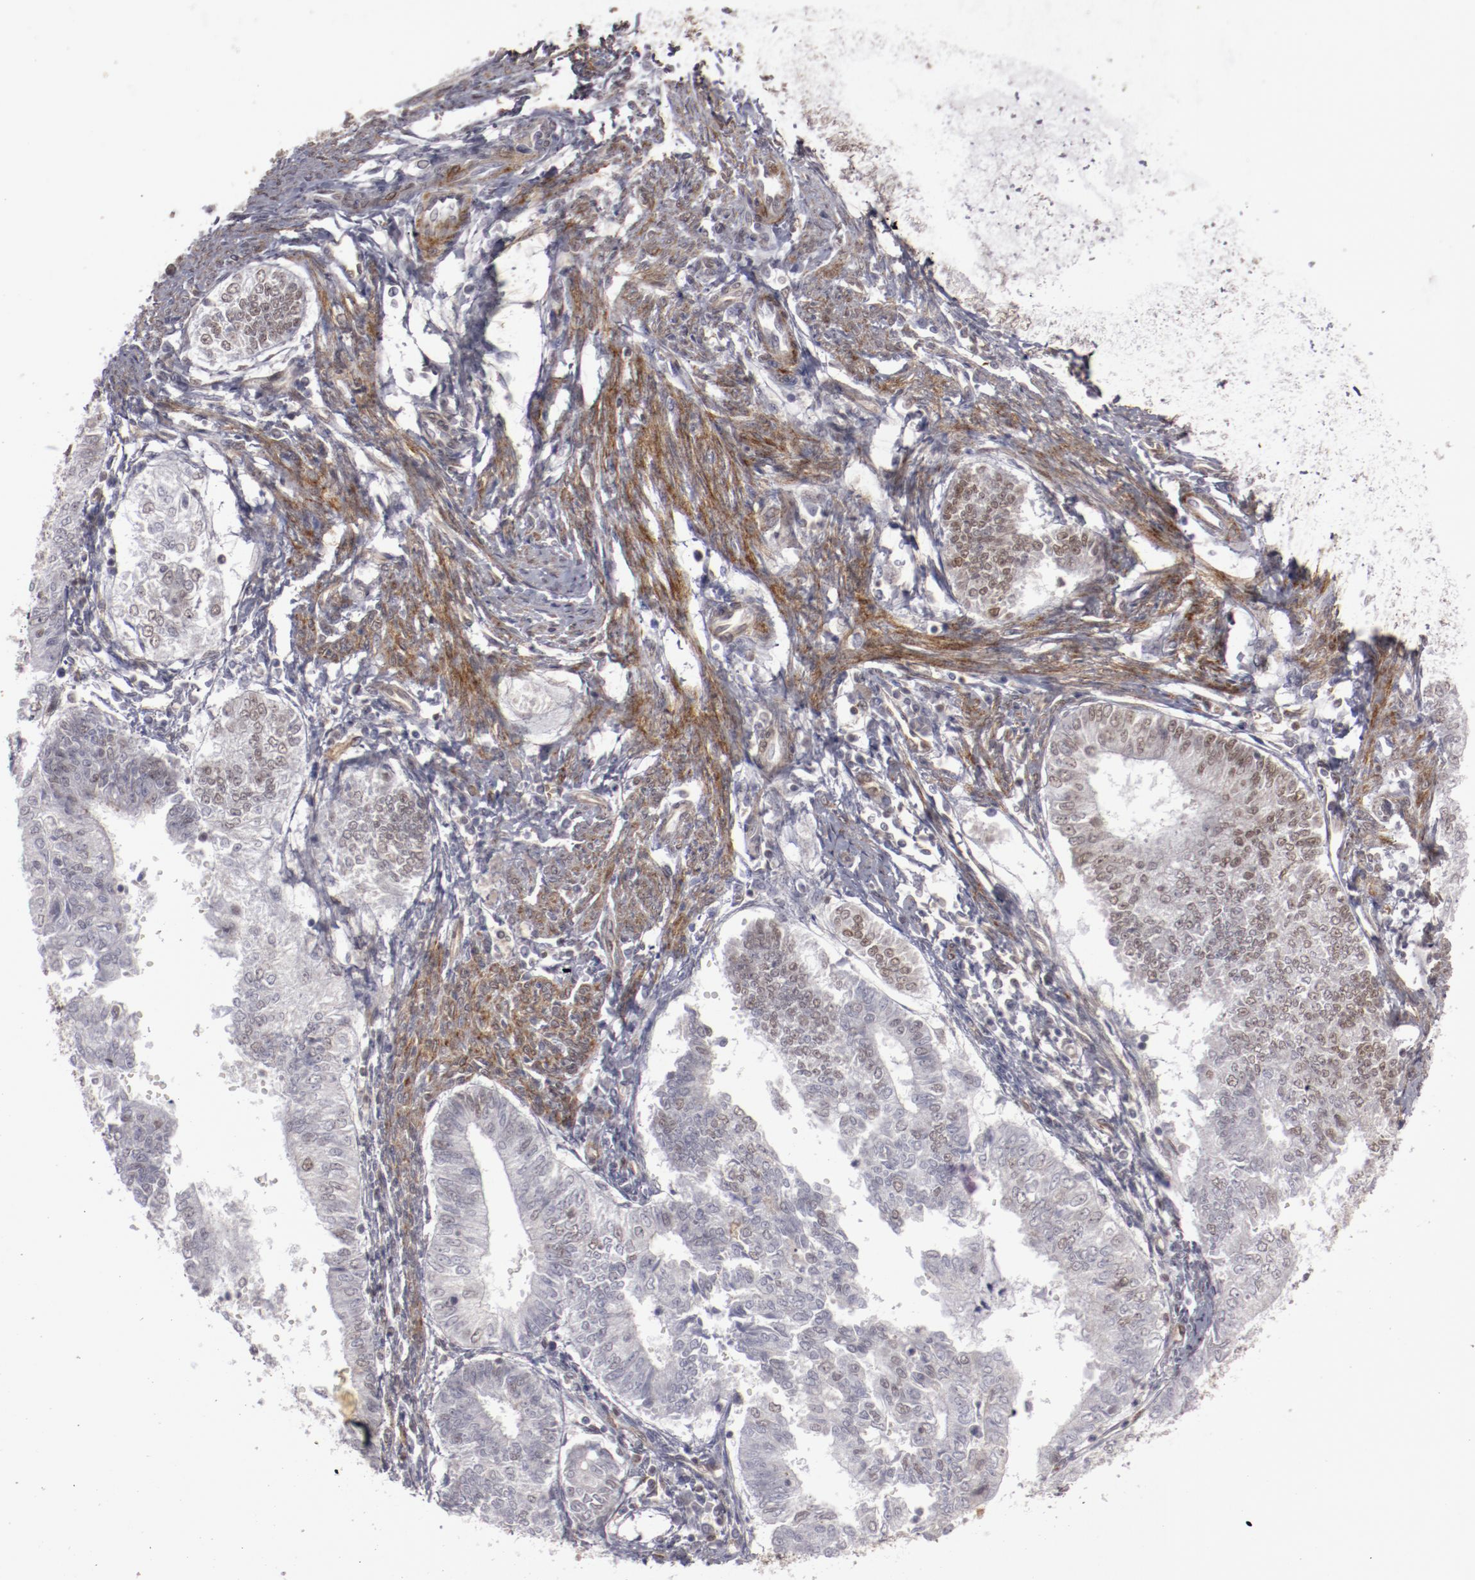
{"staining": {"intensity": "negative", "quantity": "none", "location": "none"}, "tissue": "endometrial cancer", "cell_type": "Tumor cells", "image_type": "cancer", "snomed": [{"axis": "morphology", "description": "Adenocarcinoma, NOS"}, {"axis": "topography", "description": "Endometrium"}], "caption": "A micrograph of adenocarcinoma (endometrial) stained for a protein displays no brown staining in tumor cells.", "gene": "LEF1", "patient": {"sex": "female", "age": 66}}